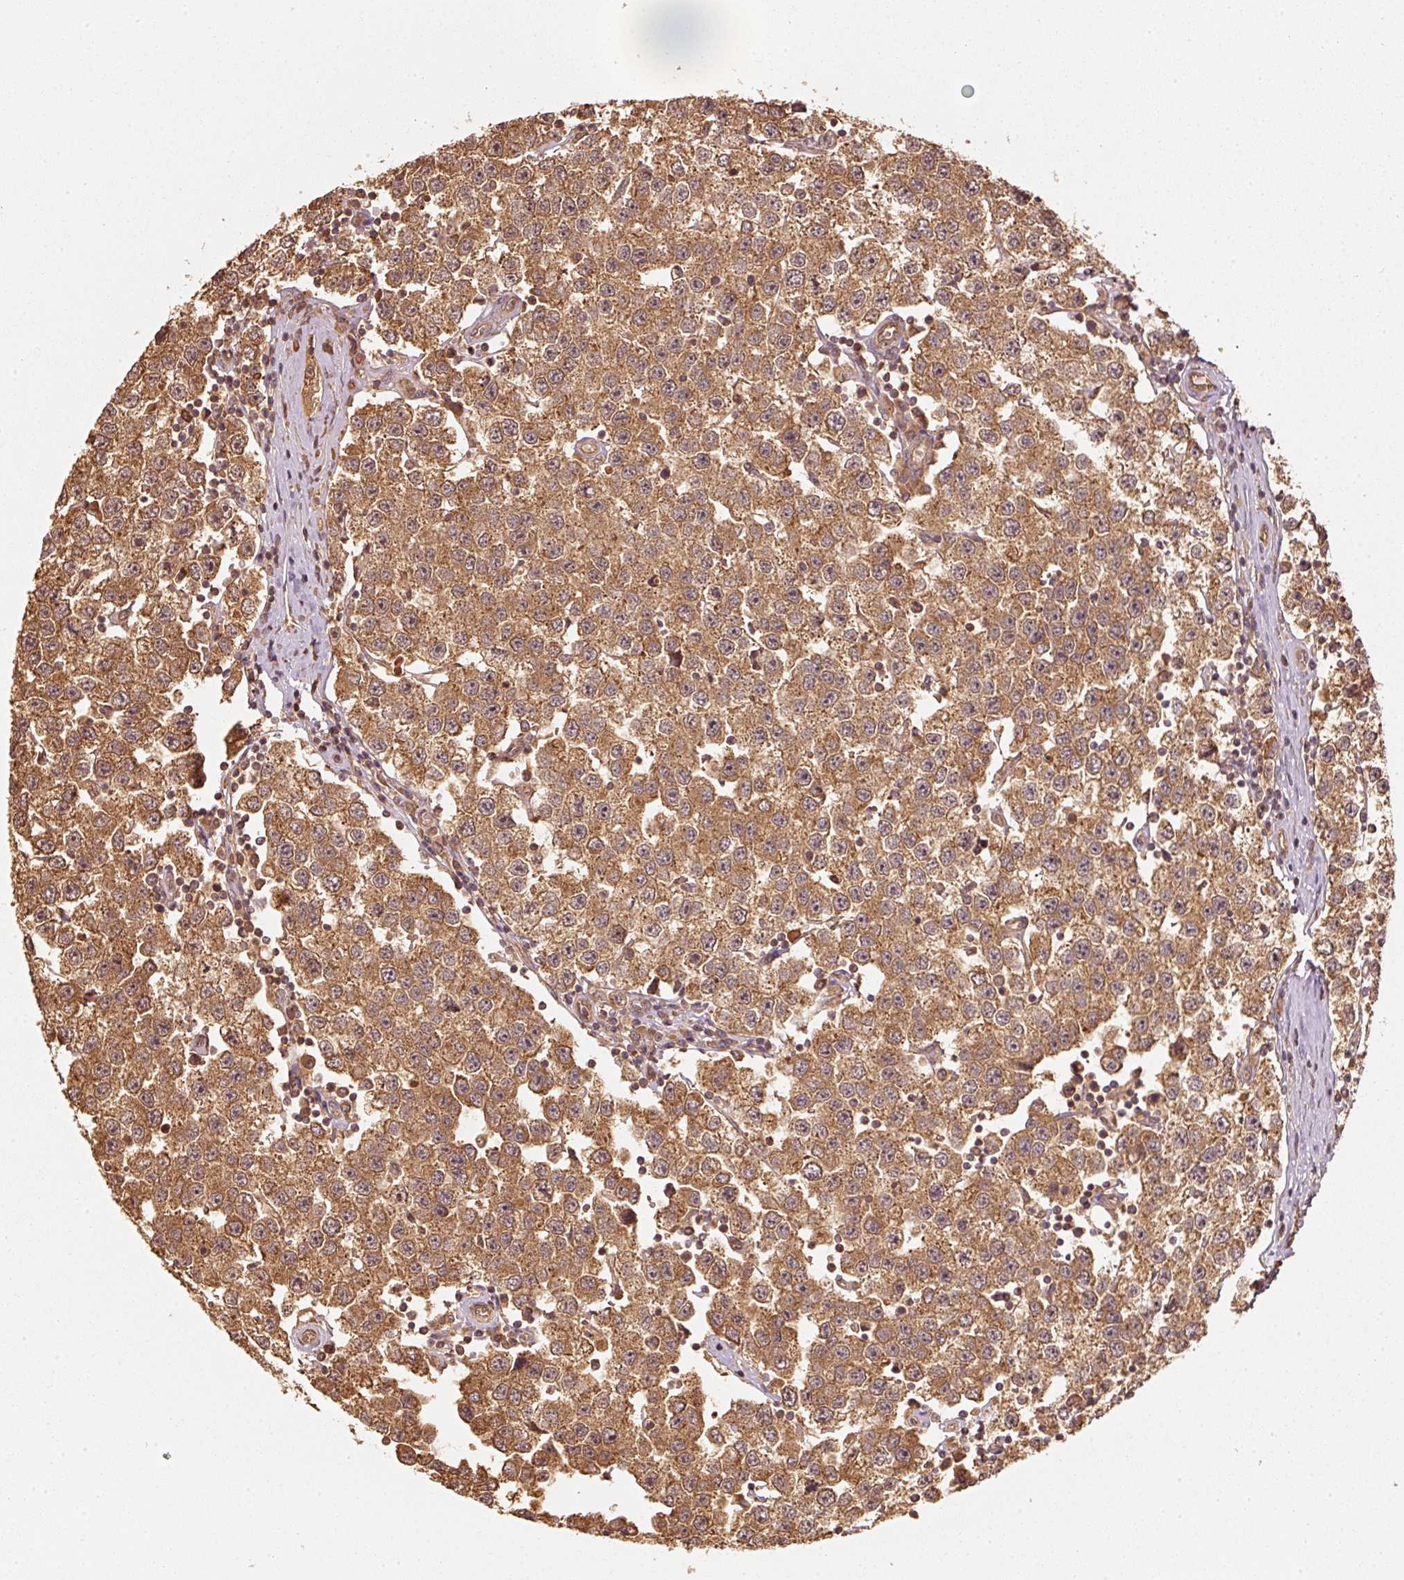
{"staining": {"intensity": "moderate", "quantity": ">75%", "location": "cytoplasmic/membranous"}, "tissue": "testis cancer", "cell_type": "Tumor cells", "image_type": "cancer", "snomed": [{"axis": "morphology", "description": "Seminoma, NOS"}, {"axis": "topography", "description": "Testis"}], "caption": "DAB immunohistochemical staining of testis seminoma shows moderate cytoplasmic/membranous protein expression in about >75% of tumor cells.", "gene": "STAU1", "patient": {"sex": "male", "age": 34}}